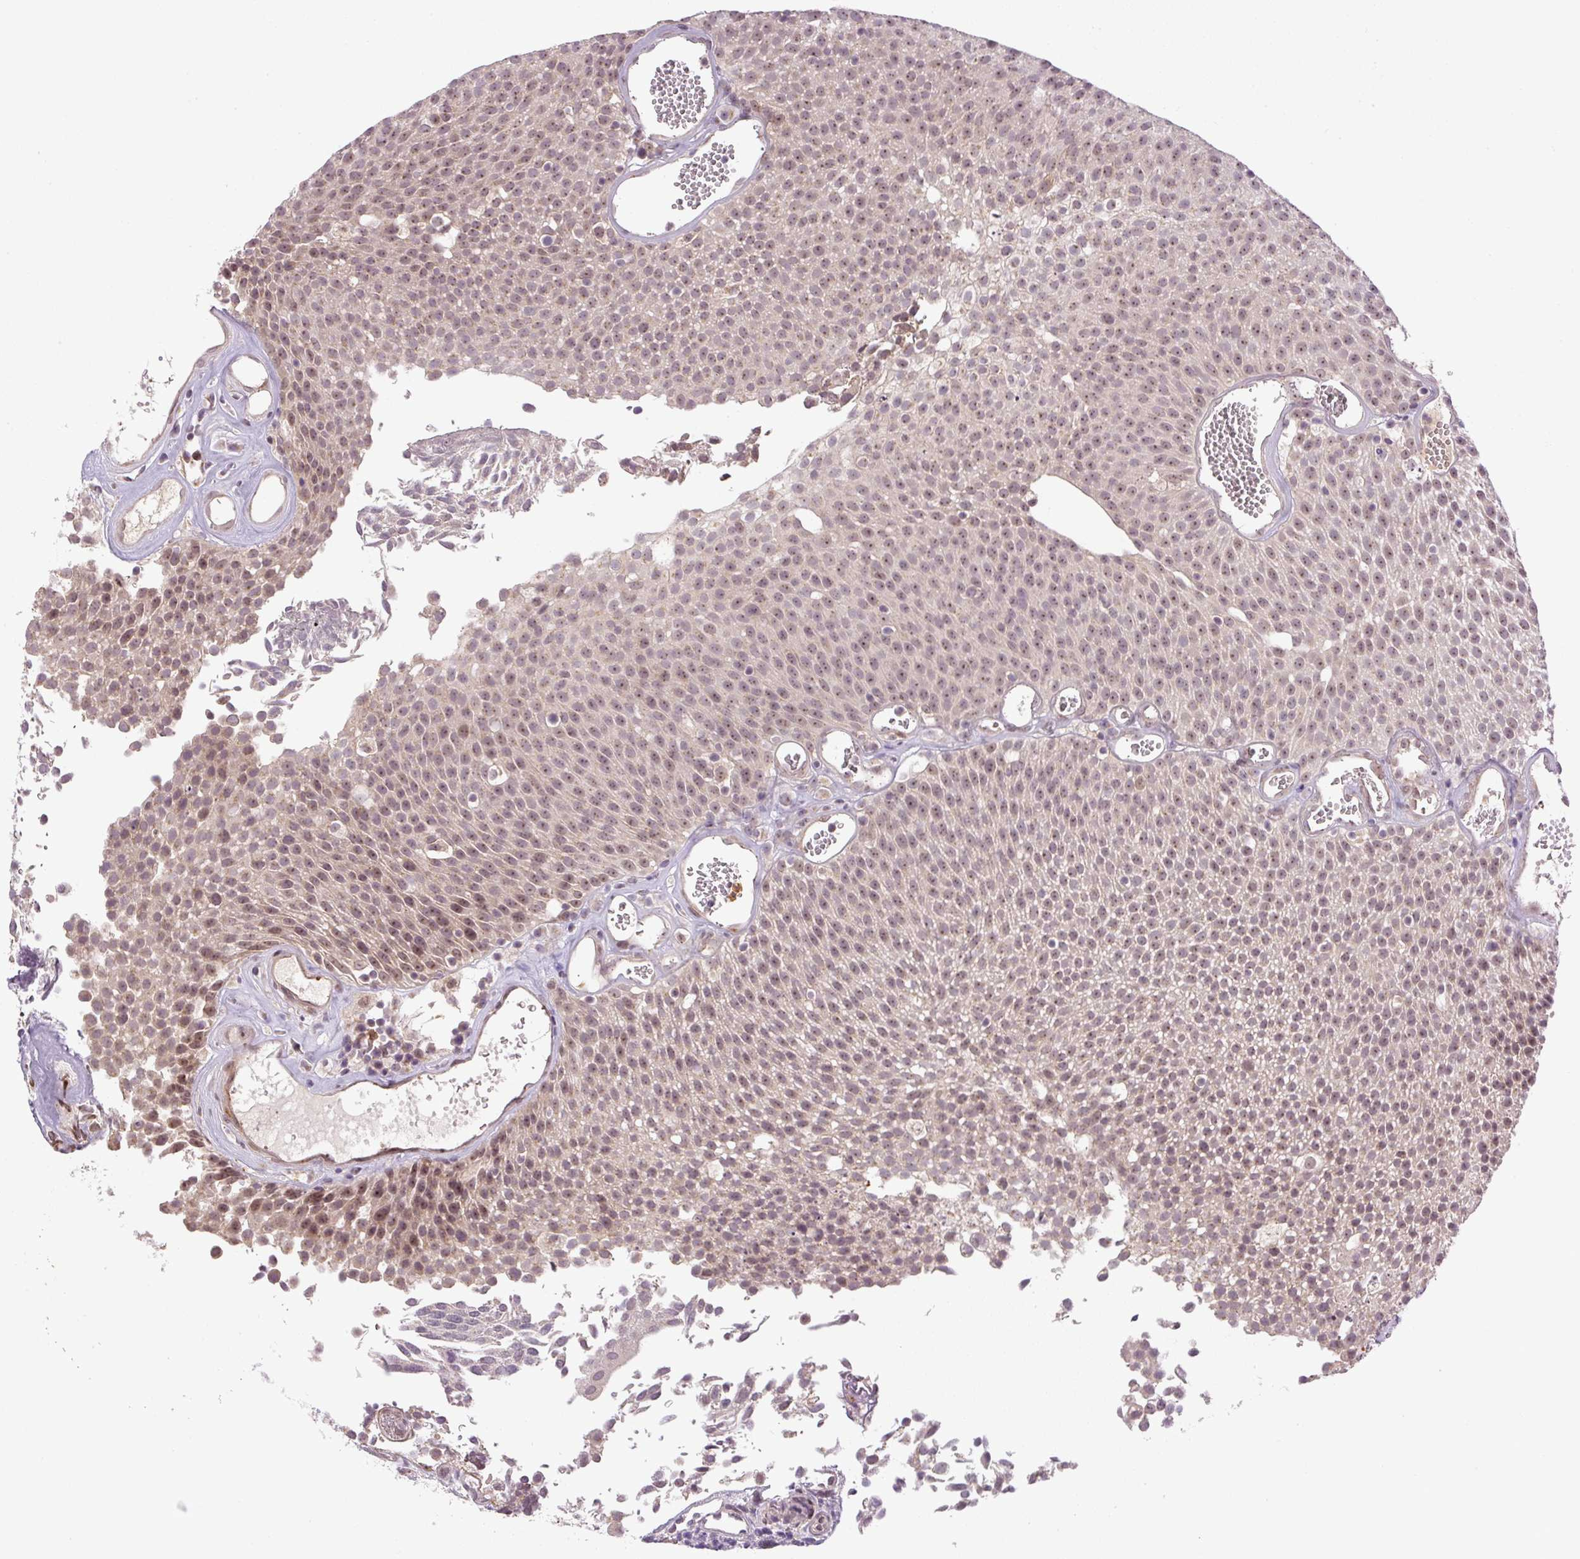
{"staining": {"intensity": "moderate", "quantity": ">75%", "location": "nuclear"}, "tissue": "urothelial cancer", "cell_type": "Tumor cells", "image_type": "cancer", "snomed": [{"axis": "morphology", "description": "Urothelial carcinoma, Low grade"}, {"axis": "topography", "description": "Urinary bladder"}], "caption": "Brown immunohistochemical staining in human urothelial carcinoma (low-grade) reveals moderate nuclear positivity in approximately >75% of tumor cells. (brown staining indicates protein expression, while blue staining denotes nuclei).", "gene": "SGF29", "patient": {"sex": "female", "age": 79}}